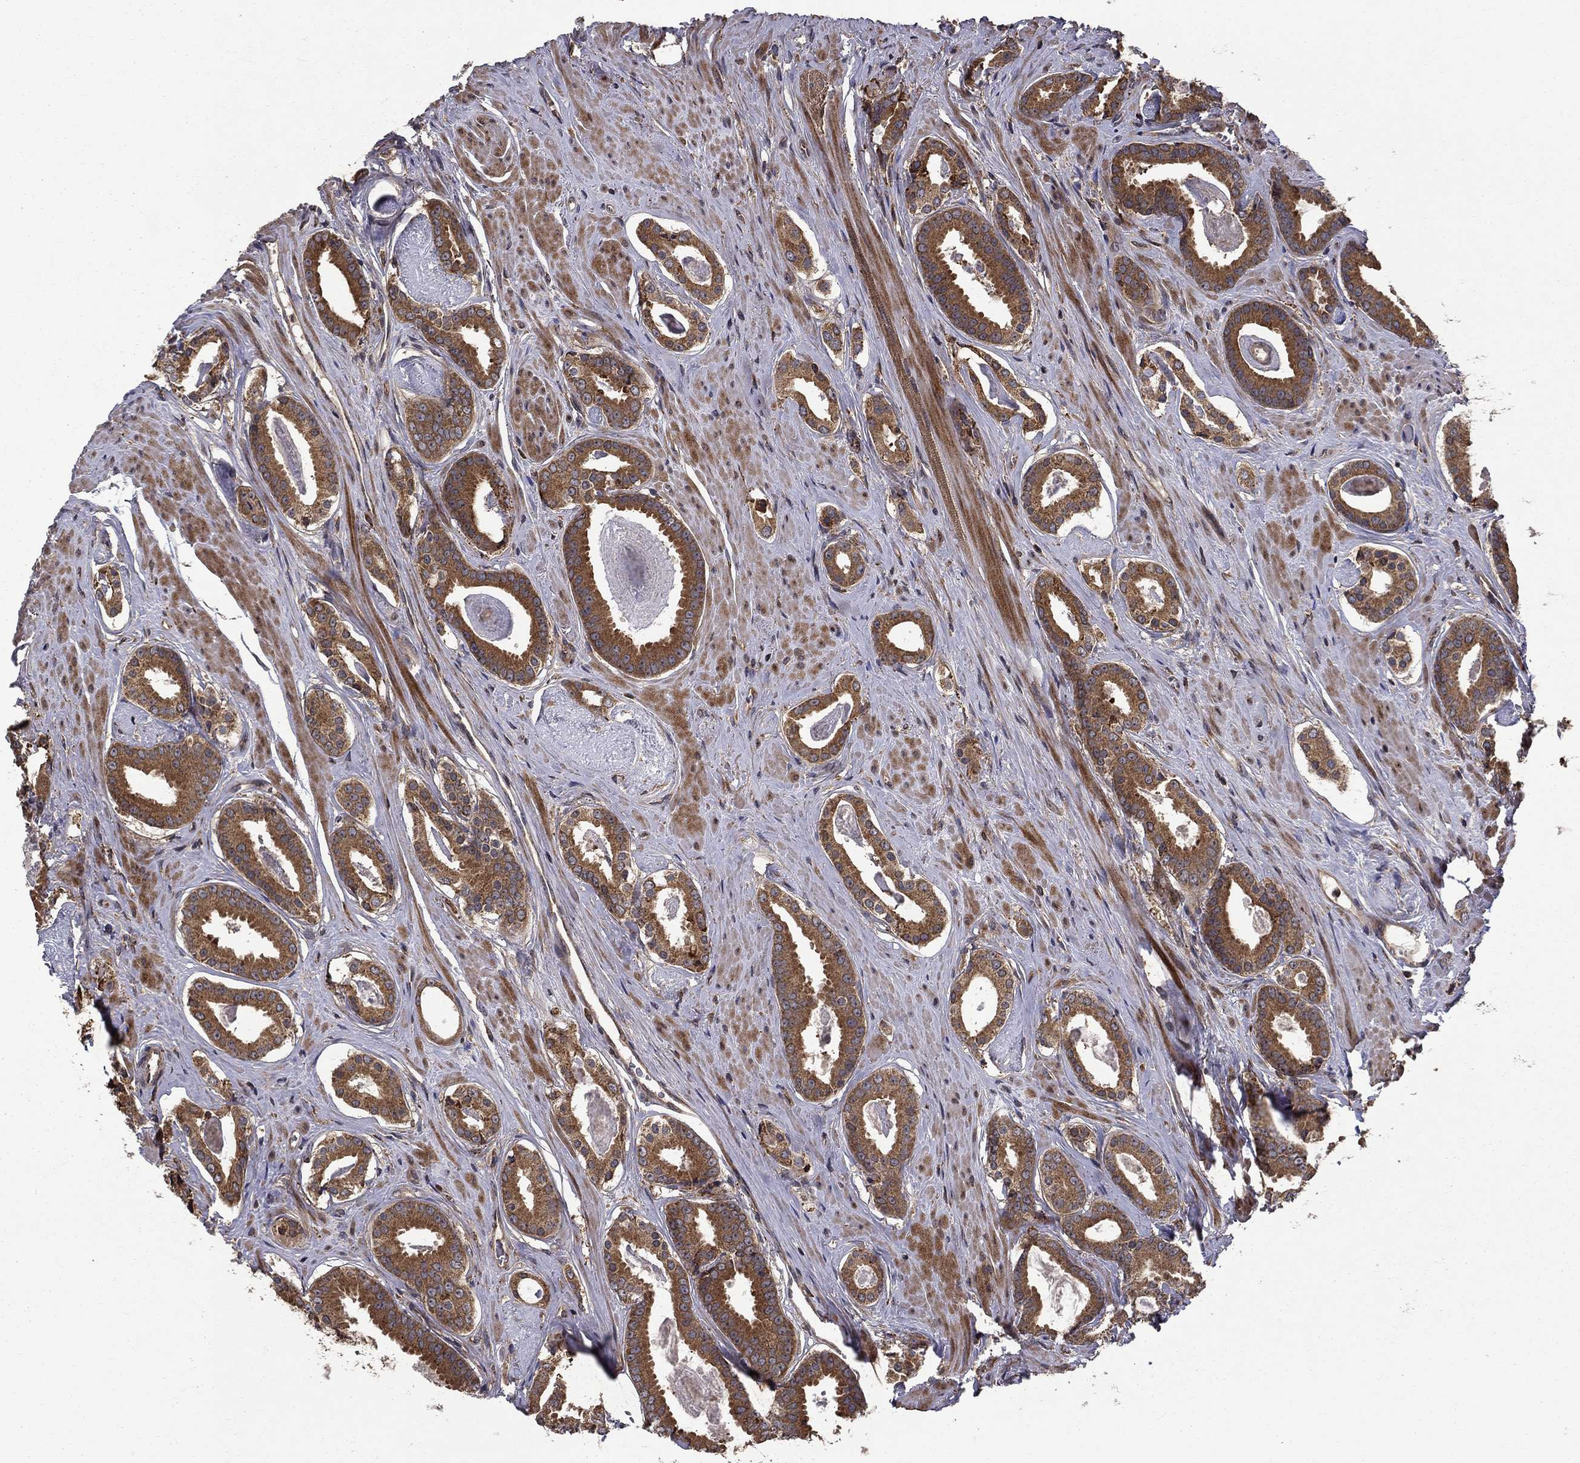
{"staining": {"intensity": "strong", "quantity": "25%-75%", "location": "cytoplasmic/membranous"}, "tissue": "prostate cancer", "cell_type": "Tumor cells", "image_type": "cancer", "snomed": [{"axis": "morphology", "description": "Adenocarcinoma, NOS"}, {"axis": "topography", "description": "Prostate"}], "caption": "About 25%-75% of tumor cells in human prostate adenocarcinoma display strong cytoplasmic/membranous protein staining as visualized by brown immunohistochemical staining.", "gene": "BABAM2", "patient": {"sex": "male", "age": 61}}